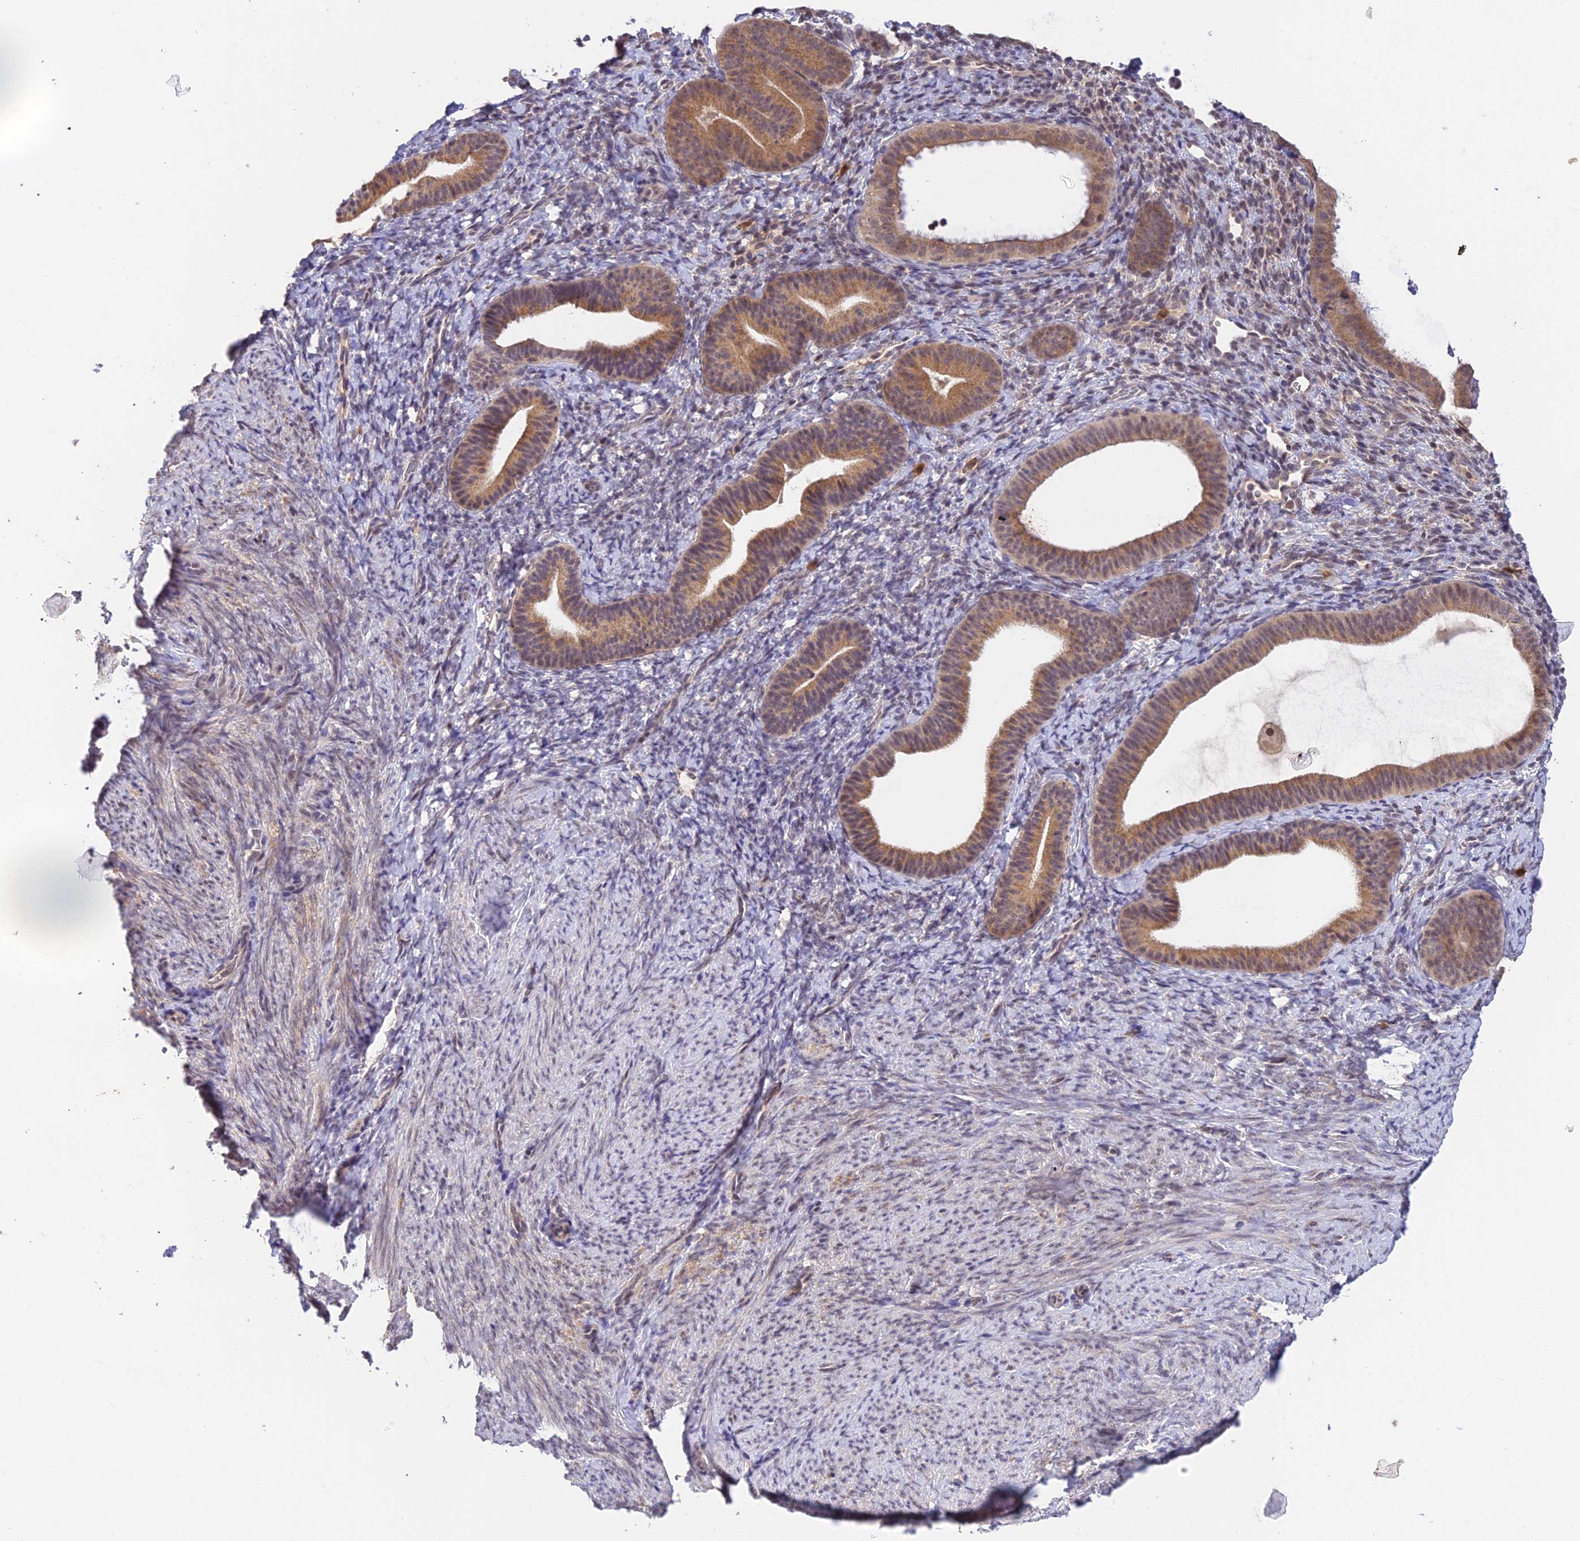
{"staining": {"intensity": "negative", "quantity": "none", "location": "none"}, "tissue": "endometrium", "cell_type": "Cells in endometrial stroma", "image_type": "normal", "snomed": [{"axis": "morphology", "description": "Normal tissue, NOS"}, {"axis": "topography", "description": "Endometrium"}], "caption": "Histopathology image shows no protein staining in cells in endometrial stroma of unremarkable endometrium.", "gene": "PEX16", "patient": {"sex": "female", "age": 65}}